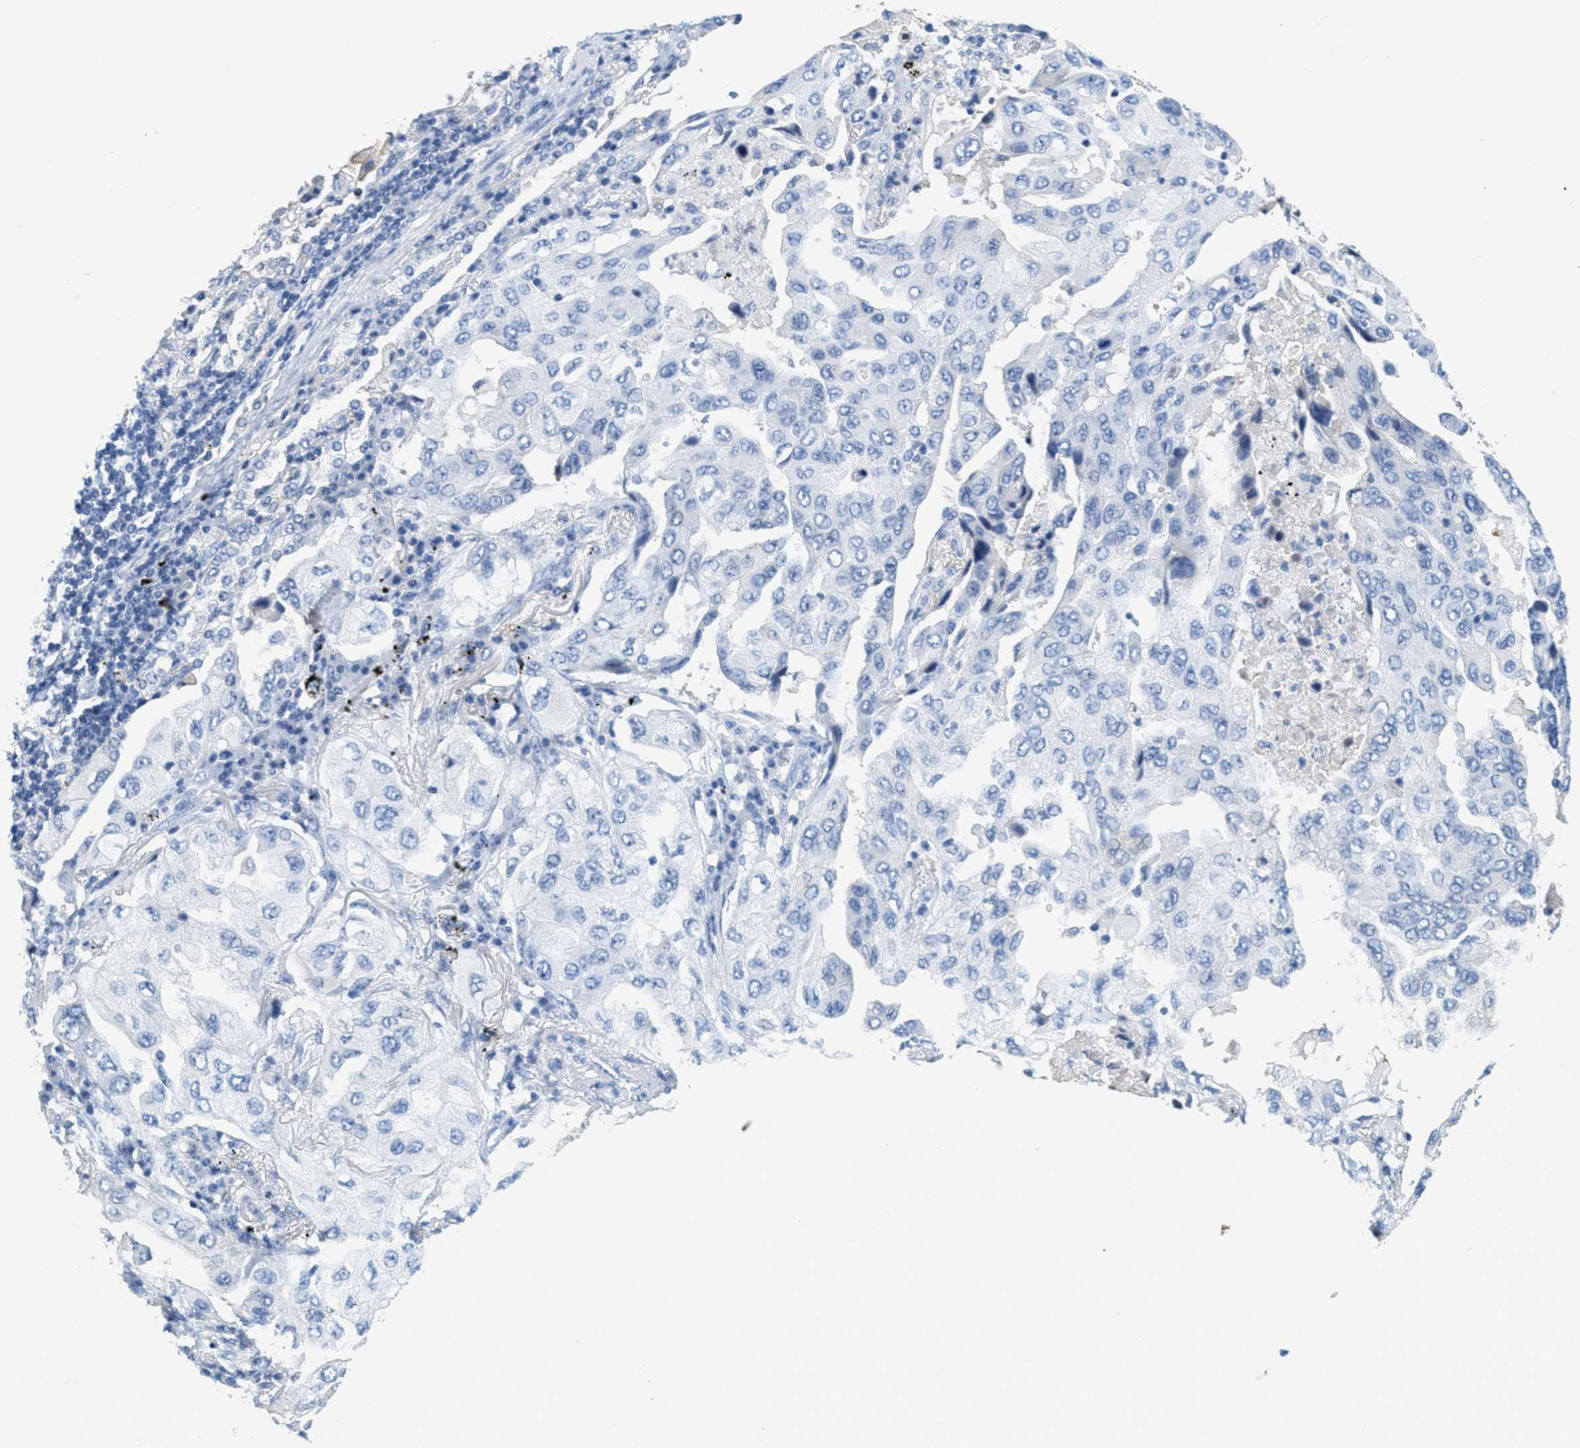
{"staining": {"intensity": "negative", "quantity": "none", "location": "none"}, "tissue": "lung cancer", "cell_type": "Tumor cells", "image_type": "cancer", "snomed": [{"axis": "morphology", "description": "Adenocarcinoma, NOS"}, {"axis": "topography", "description": "Lung"}], "caption": "This image is of lung cancer (adenocarcinoma) stained with immunohistochemistry (IHC) to label a protein in brown with the nuclei are counter-stained blue. There is no staining in tumor cells. (Brightfield microscopy of DAB (3,3'-diaminobenzidine) immunohistochemistry at high magnification).", "gene": "SERPINA1", "patient": {"sex": "female", "age": 65}}